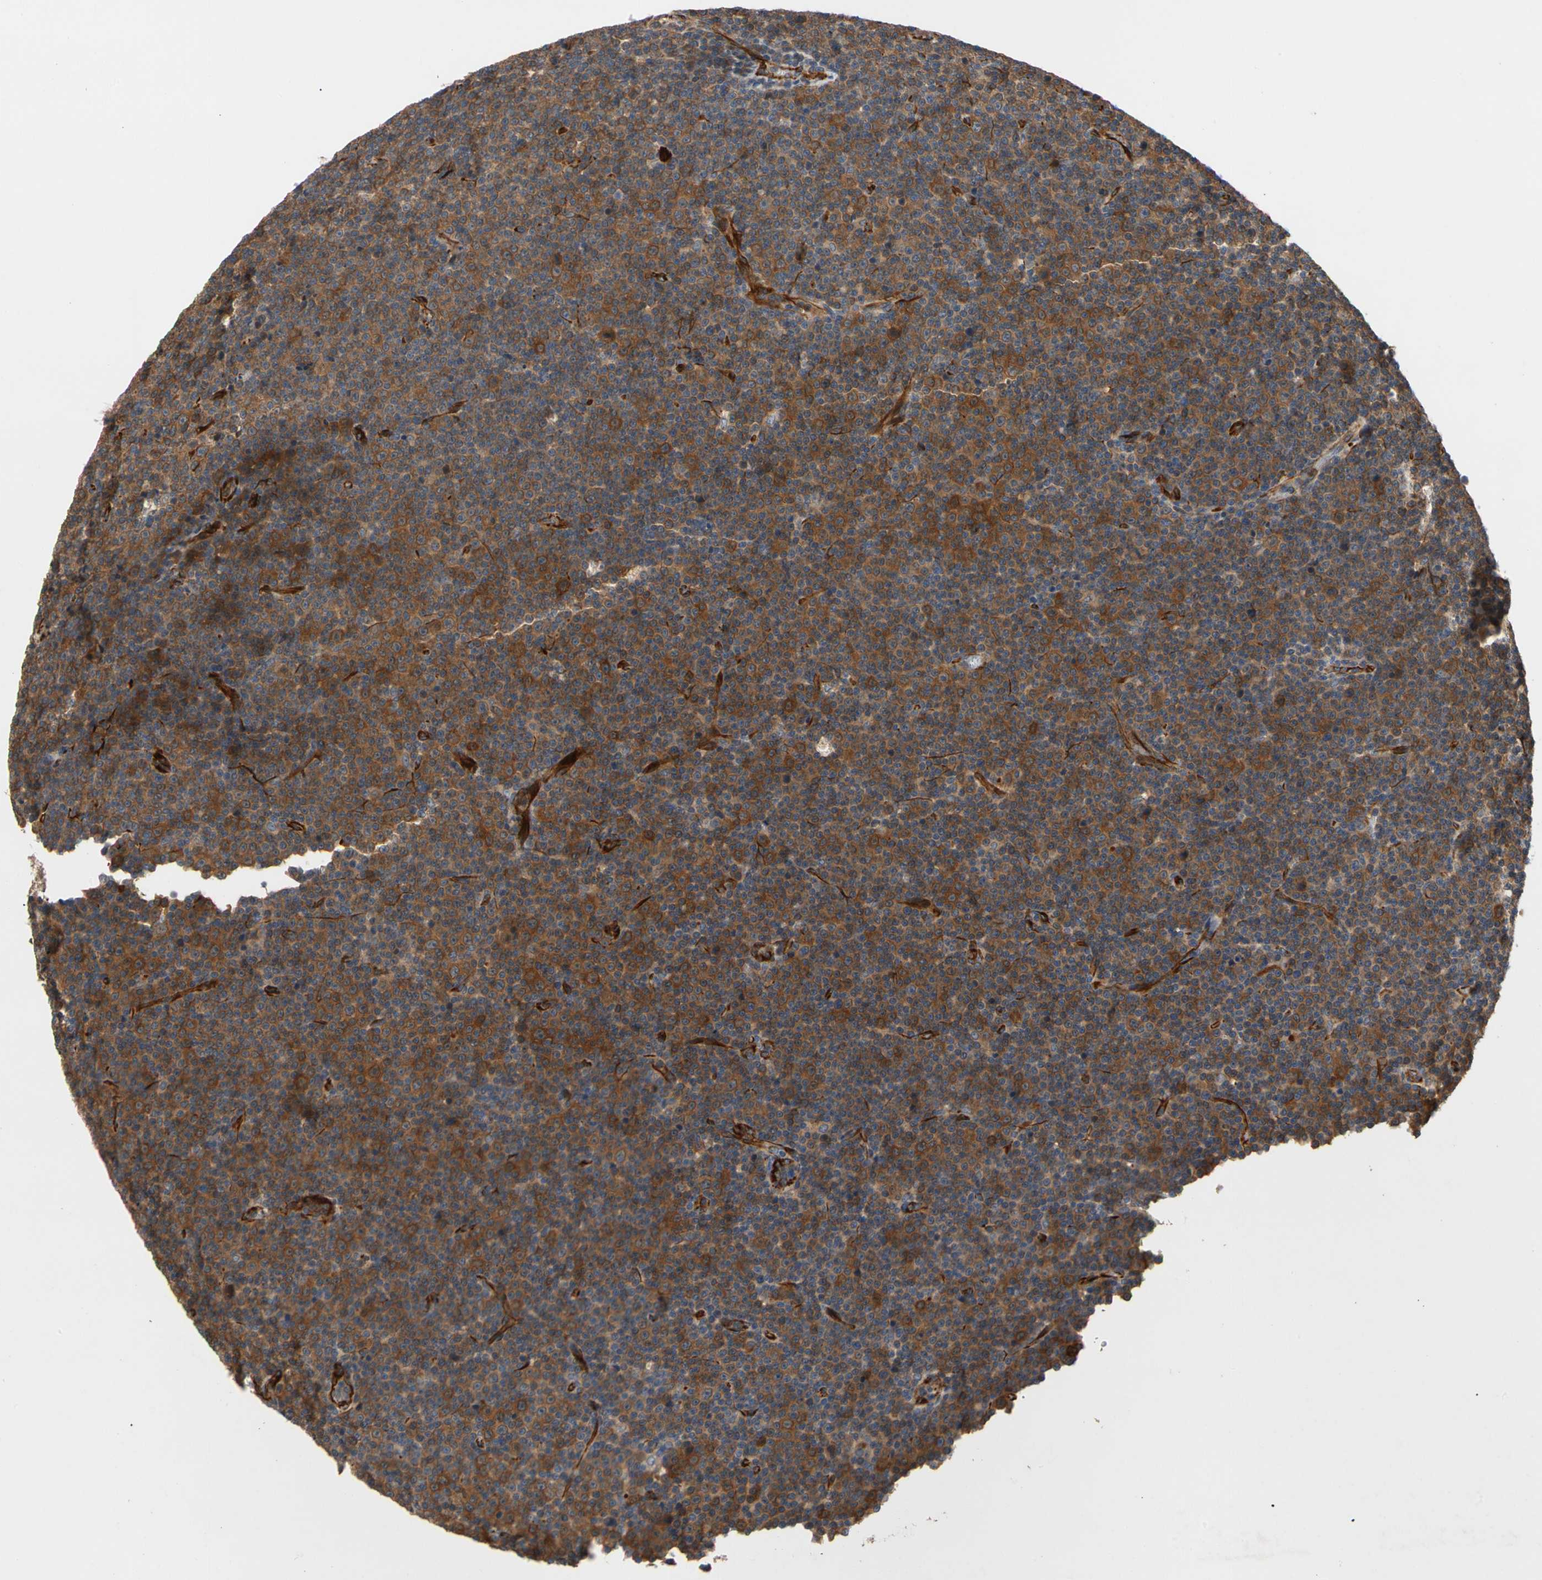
{"staining": {"intensity": "strong", "quantity": "25%-75%", "location": "cytoplasmic/membranous"}, "tissue": "lymphoma", "cell_type": "Tumor cells", "image_type": "cancer", "snomed": [{"axis": "morphology", "description": "Malignant lymphoma, non-Hodgkin's type, Low grade"}, {"axis": "topography", "description": "Lymph node"}], "caption": "Malignant lymphoma, non-Hodgkin's type (low-grade) stained for a protein shows strong cytoplasmic/membranous positivity in tumor cells.", "gene": "FGD6", "patient": {"sex": "female", "age": 67}}